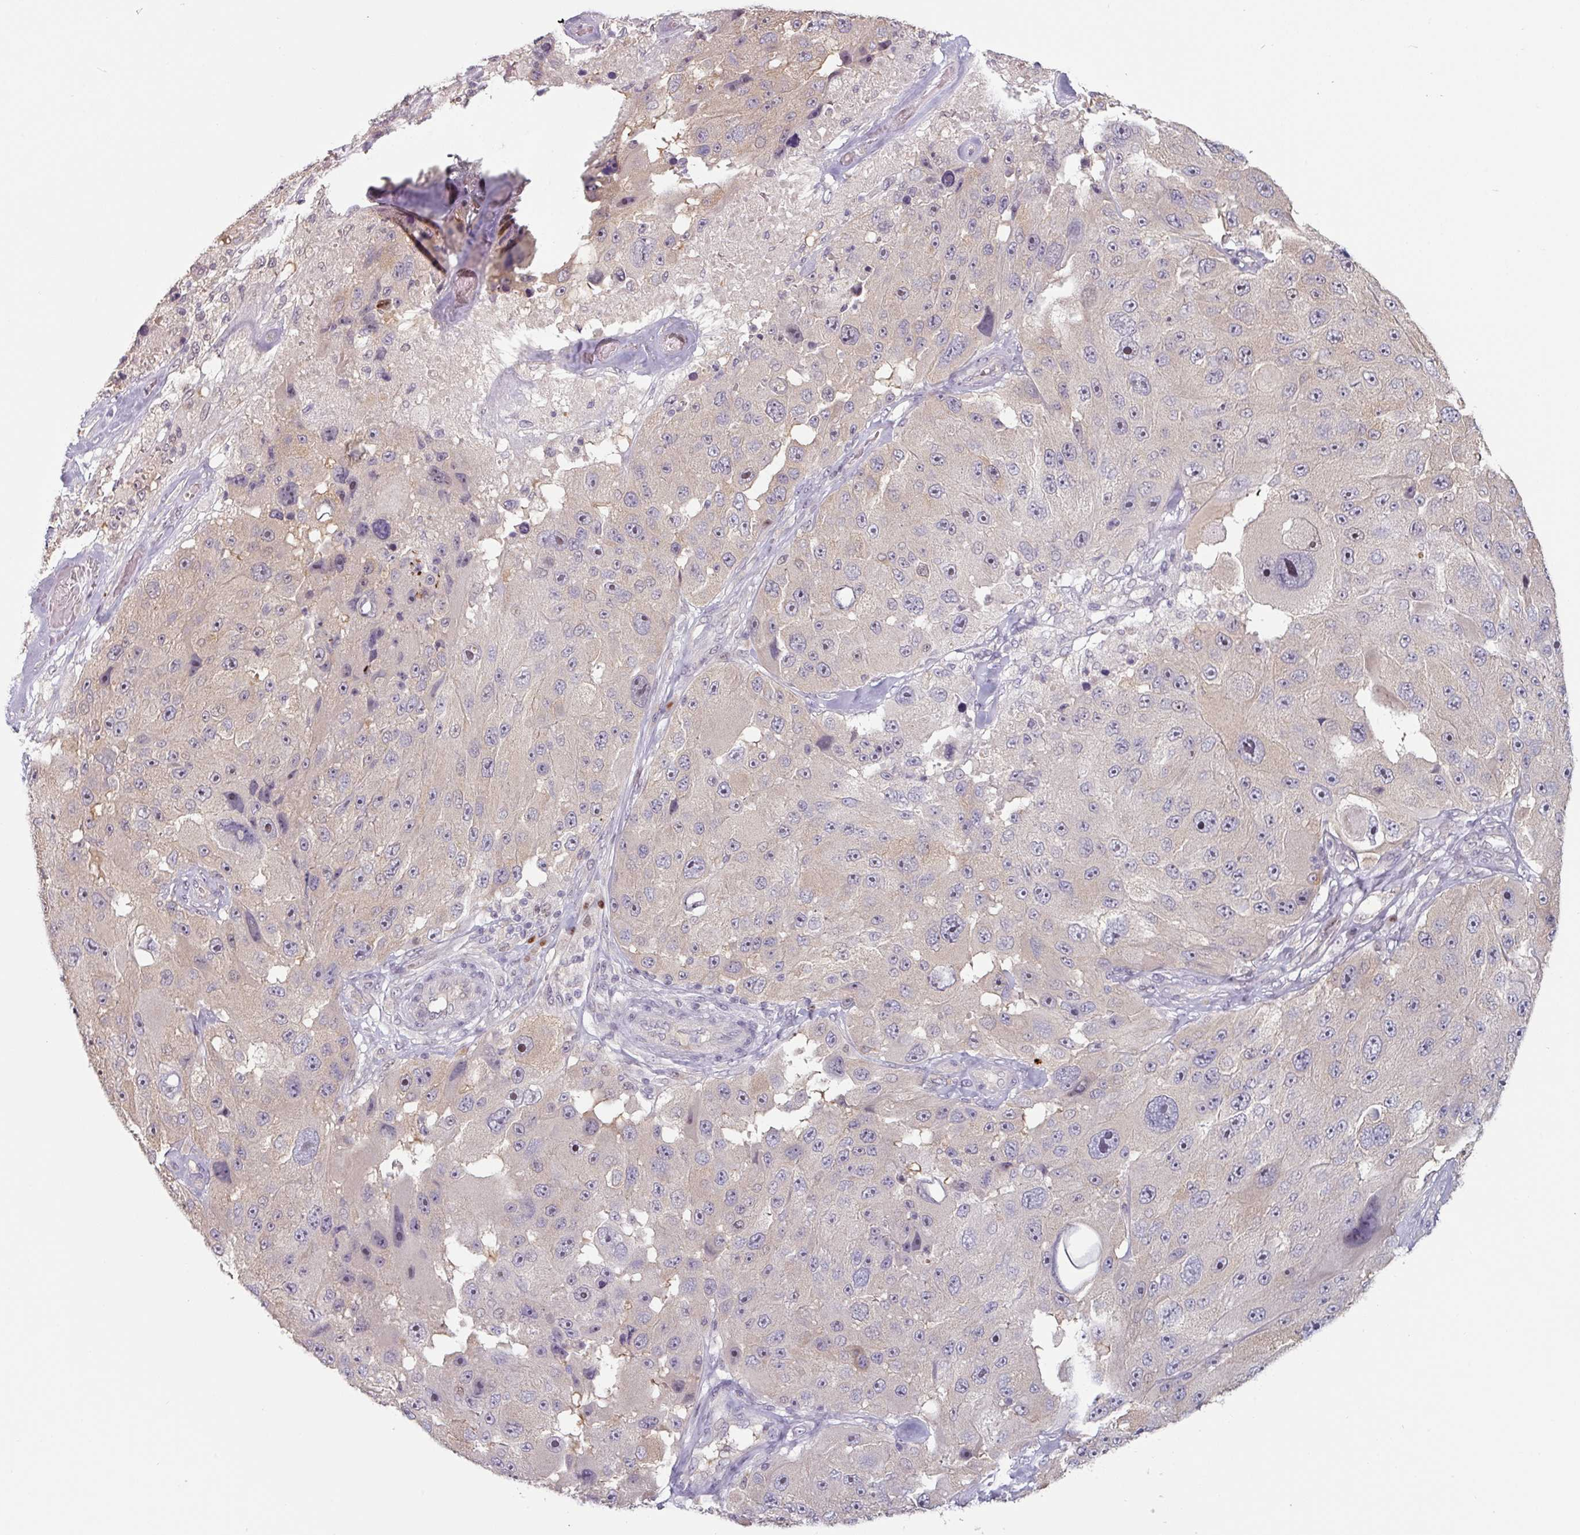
{"staining": {"intensity": "negative", "quantity": "none", "location": "none"}, "tissue": "melanoma", "cell_type": "Tumor cells", "image_type": "cancer", "snomed": [{"axis": "morphology", "description": "Malignant melanoma, Metastatic site"}, {"axis": "topography", "description": "Lymph node"}], "caption": "A micrograph of human malignant melanoma (metastatic site) is negative for staining in tumor cells.", "gene": "ZBTB6", "patient": {"sex": "male", "age": 62}}